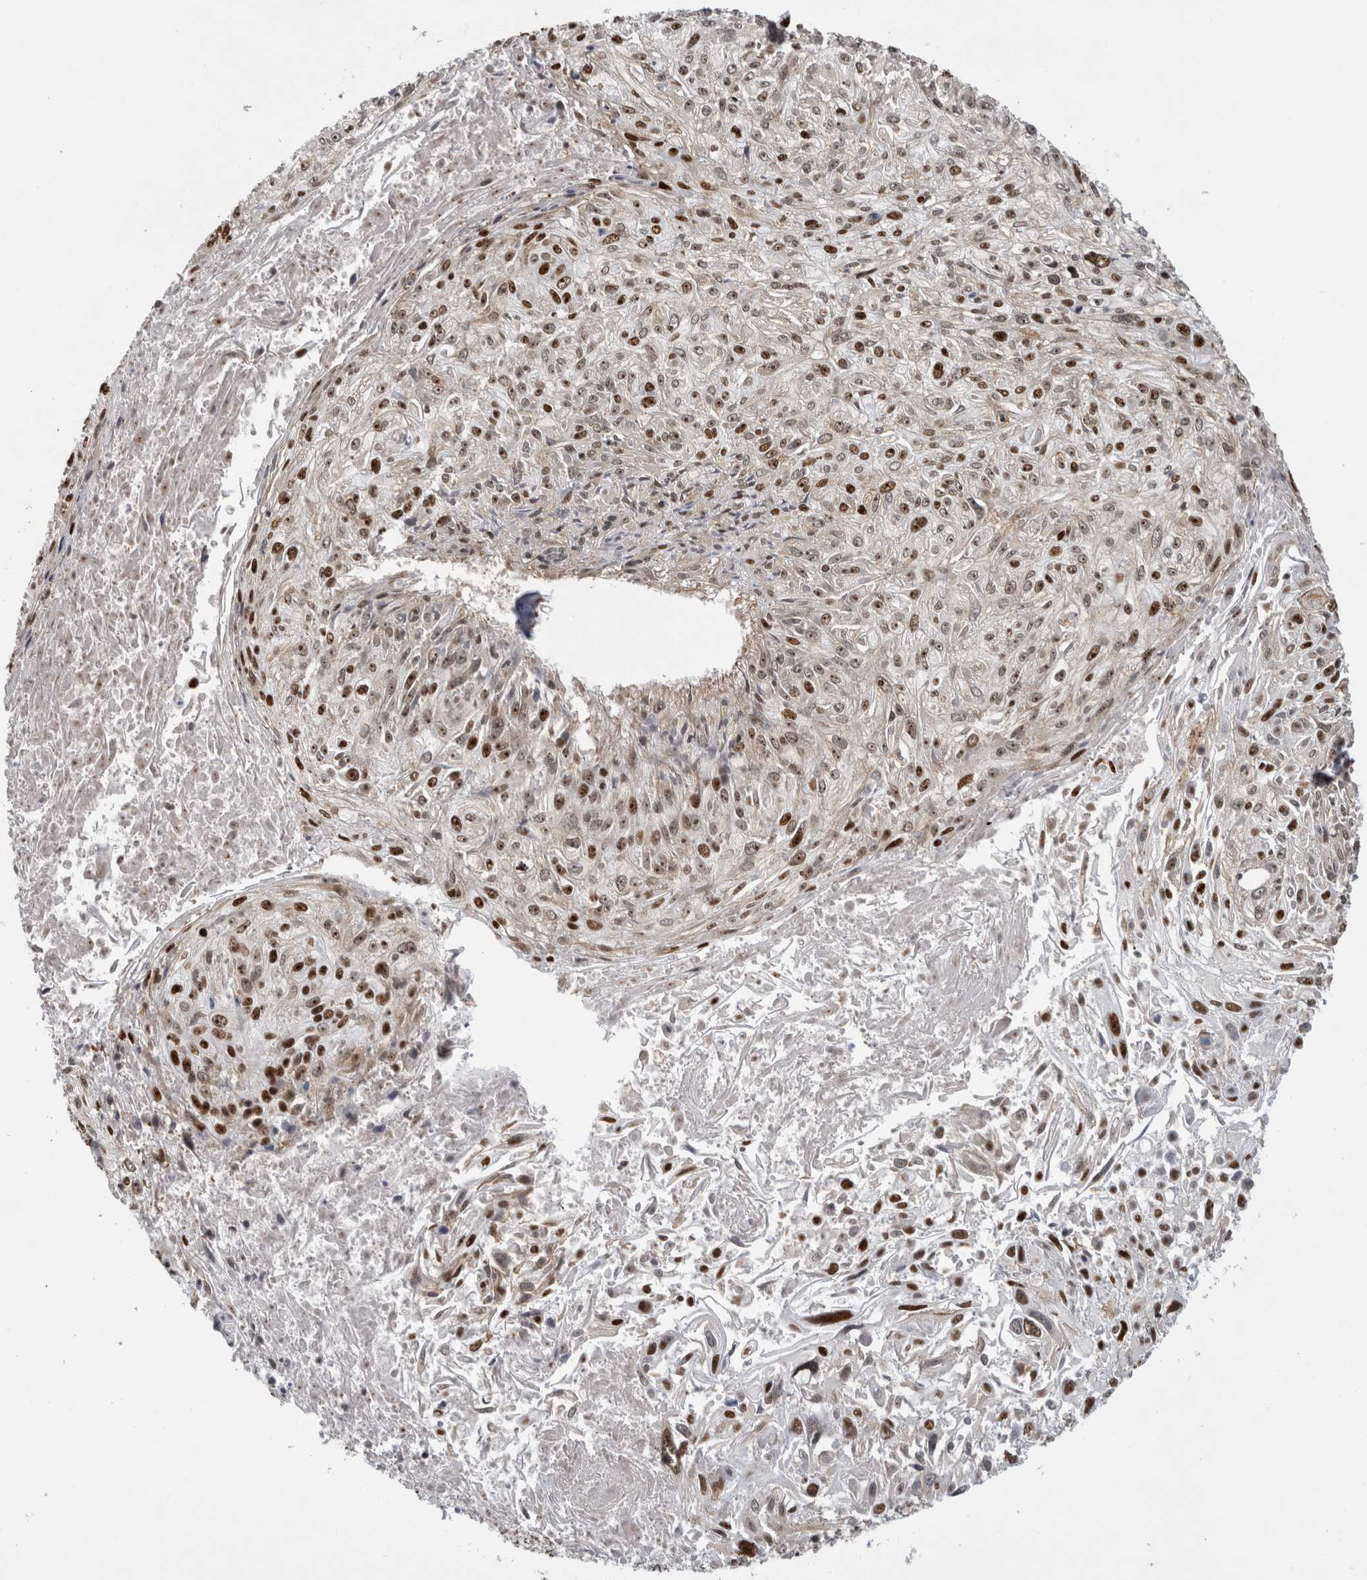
{"staining": {"intensity": "moderate", "quantity": "25%-75%", "location": "nuclear"}, "tissue": "cervical cancer", "cell_type": "Tumor cells", "image_type": "cancer", "snomed": [{"axis": "morphology", "description": "Squamous cell carcinoma, NOS"}, {"axis": "topography", "description": "Cervix"}], "caption": "Moderate nuclear positivity is identified in approximately 25%-75% of tumor cells in squamous cell carcinoma (cervical).", "gene": "NCL", "patient": {"sex": "female", "age": 51}}